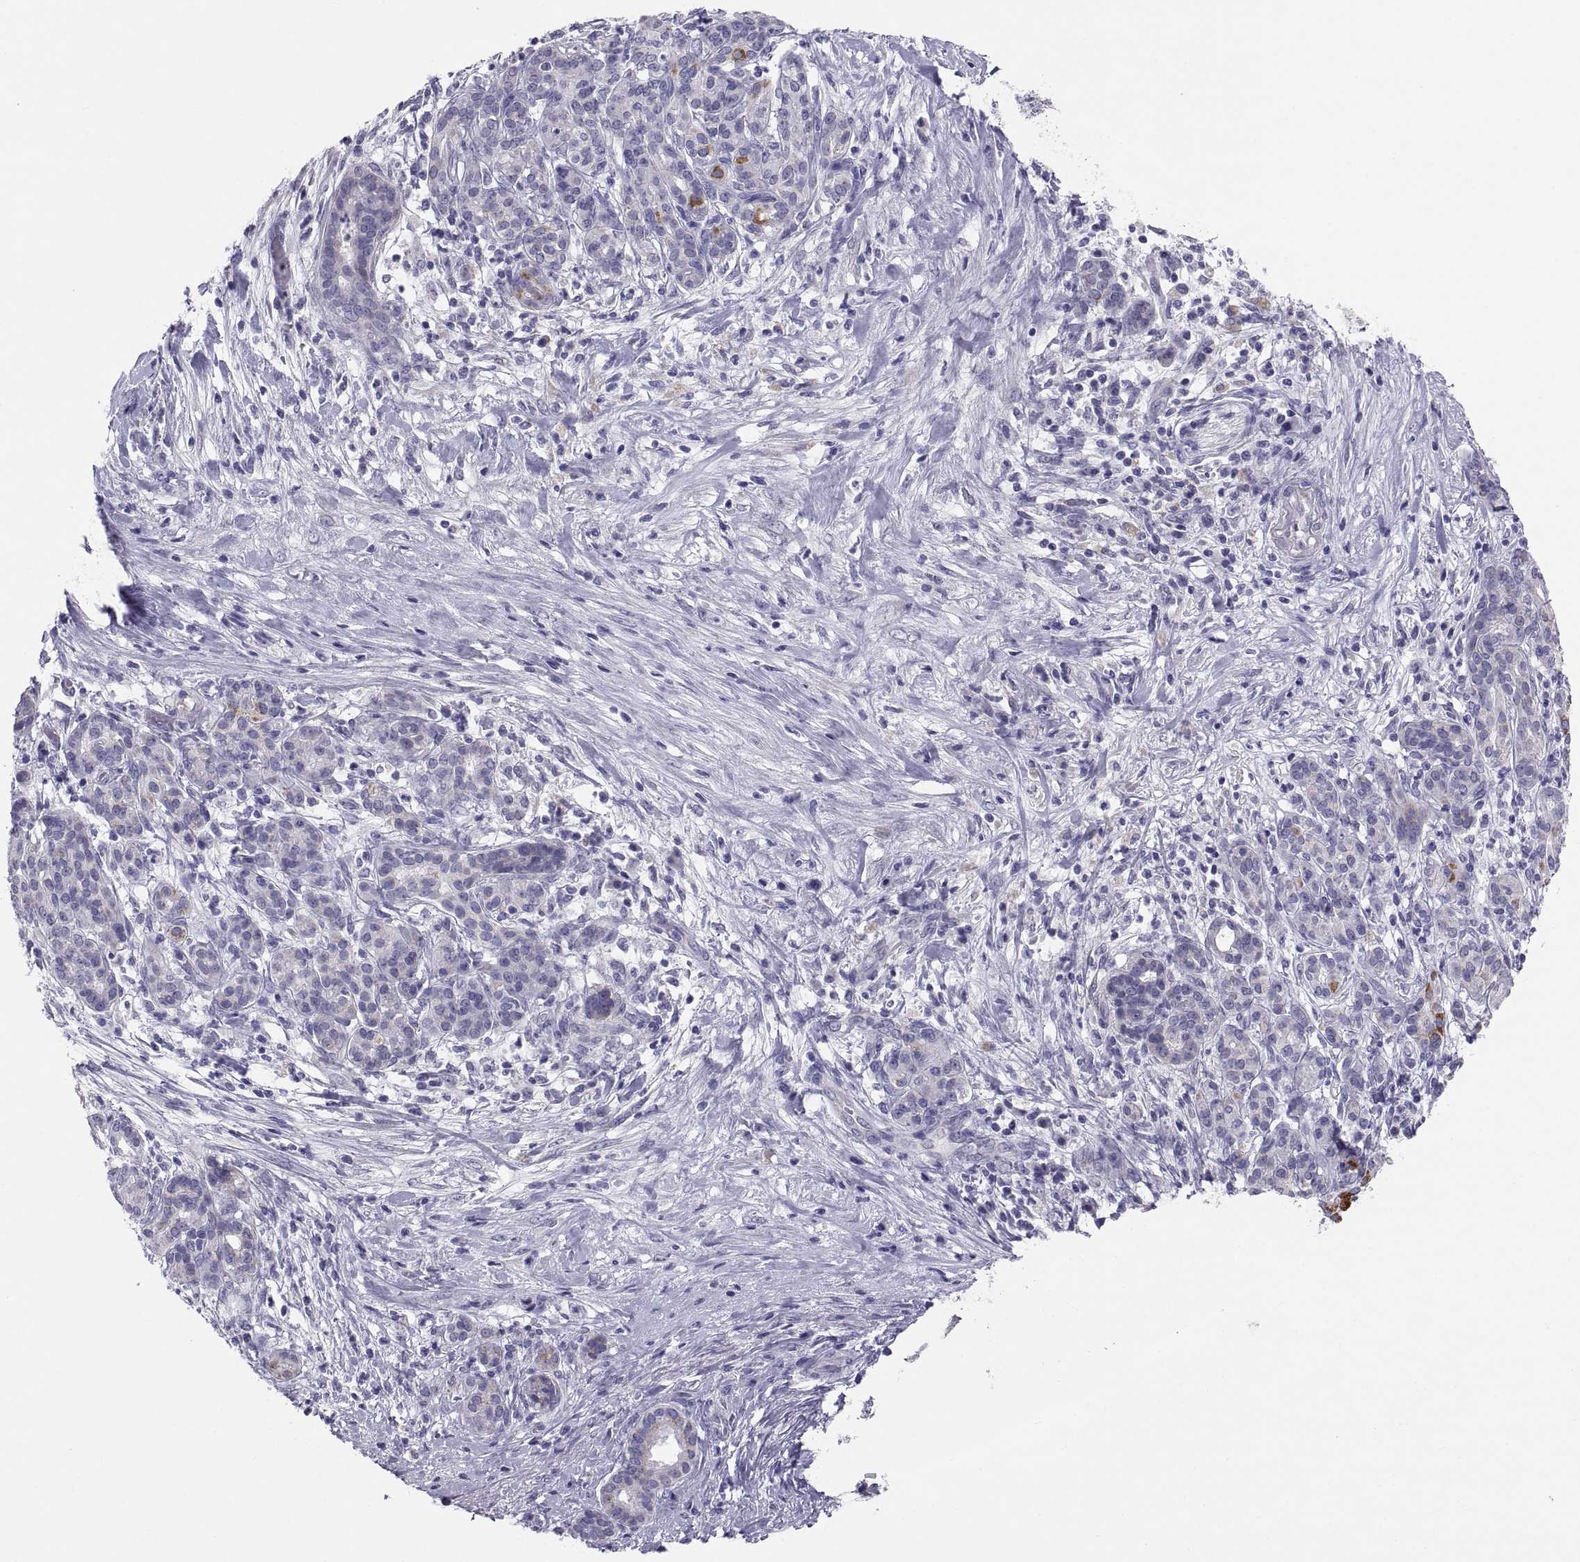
{"staining": {"intensity": "negative", "quantity": "none", "location": "none"}, "tissue": "pancreatic cancer", "cell_type": "Tumor cells", "image_type": "cancer", "snomed": [{"axis": "morphology", "description": "Adenocarcinoma, NOS"}, {"axis": "topography", "description": "Pancreas"}], "caption": "Human adenocarcinoma (pancreatic) stained for a protein using IHC reveals no expression in tumor cells.", "gene": "FAM170A", "patient": {"sex": "male", "age": 44}}